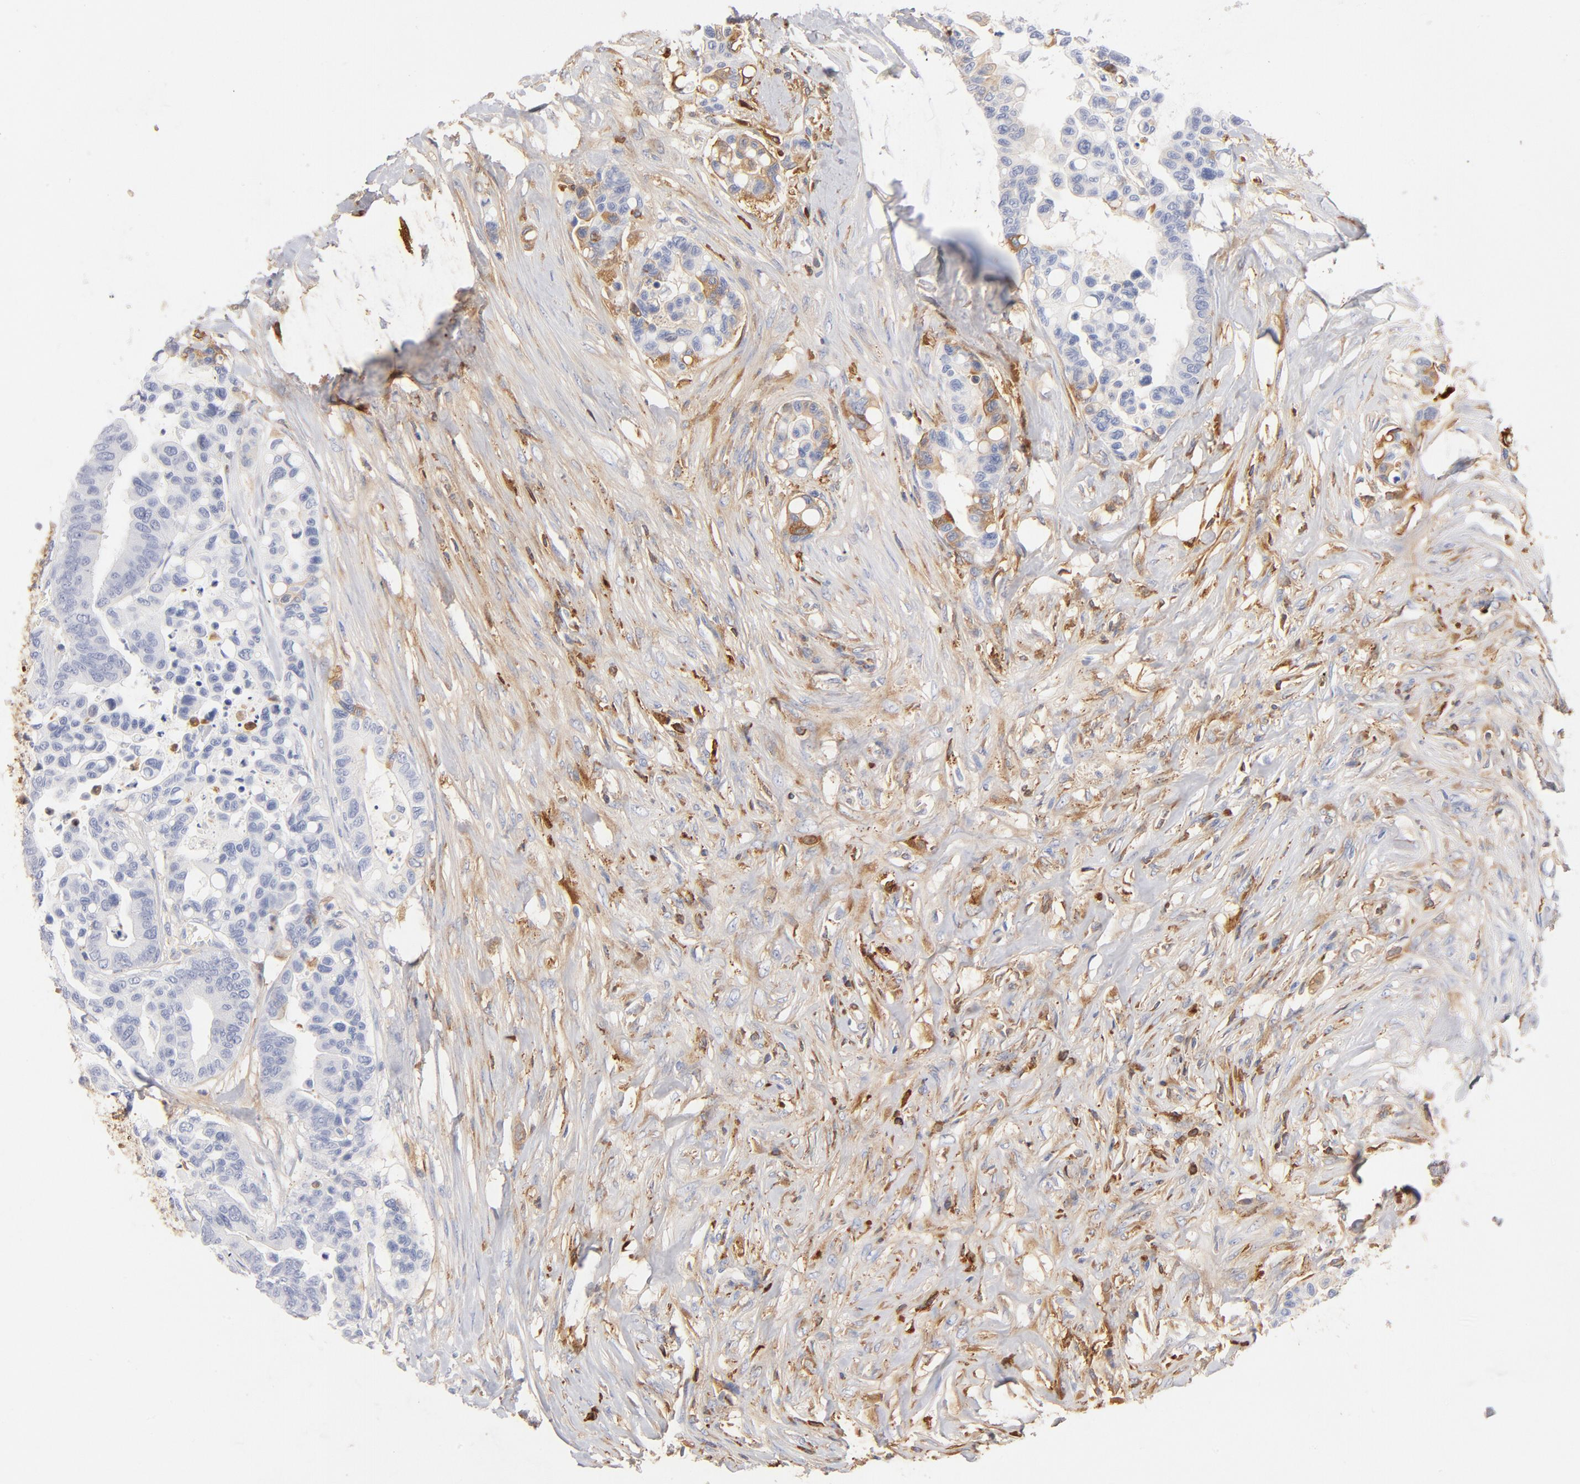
{"staining": {"intensity": "negative", "quantity": "none", "location": "none"}, "tissue": "colorectal cancer", "cell_type": "Tumor cells", "image_type": "cancer", "snomed": [{"axis": "morphology", "description": "Adenocarcinoma, NOS"}, {"axis": "topography", "description": "Colon"}], "caption": "A high-resolution image shows immunohistochemistry staining of colorectal adenocarcinoma, which displays no significant positivity in tumor cells. (DAB immunohistochemistry (IHC), high magnification).", "gene": "C3", "patient": {"sex": "male", "age": 82}}